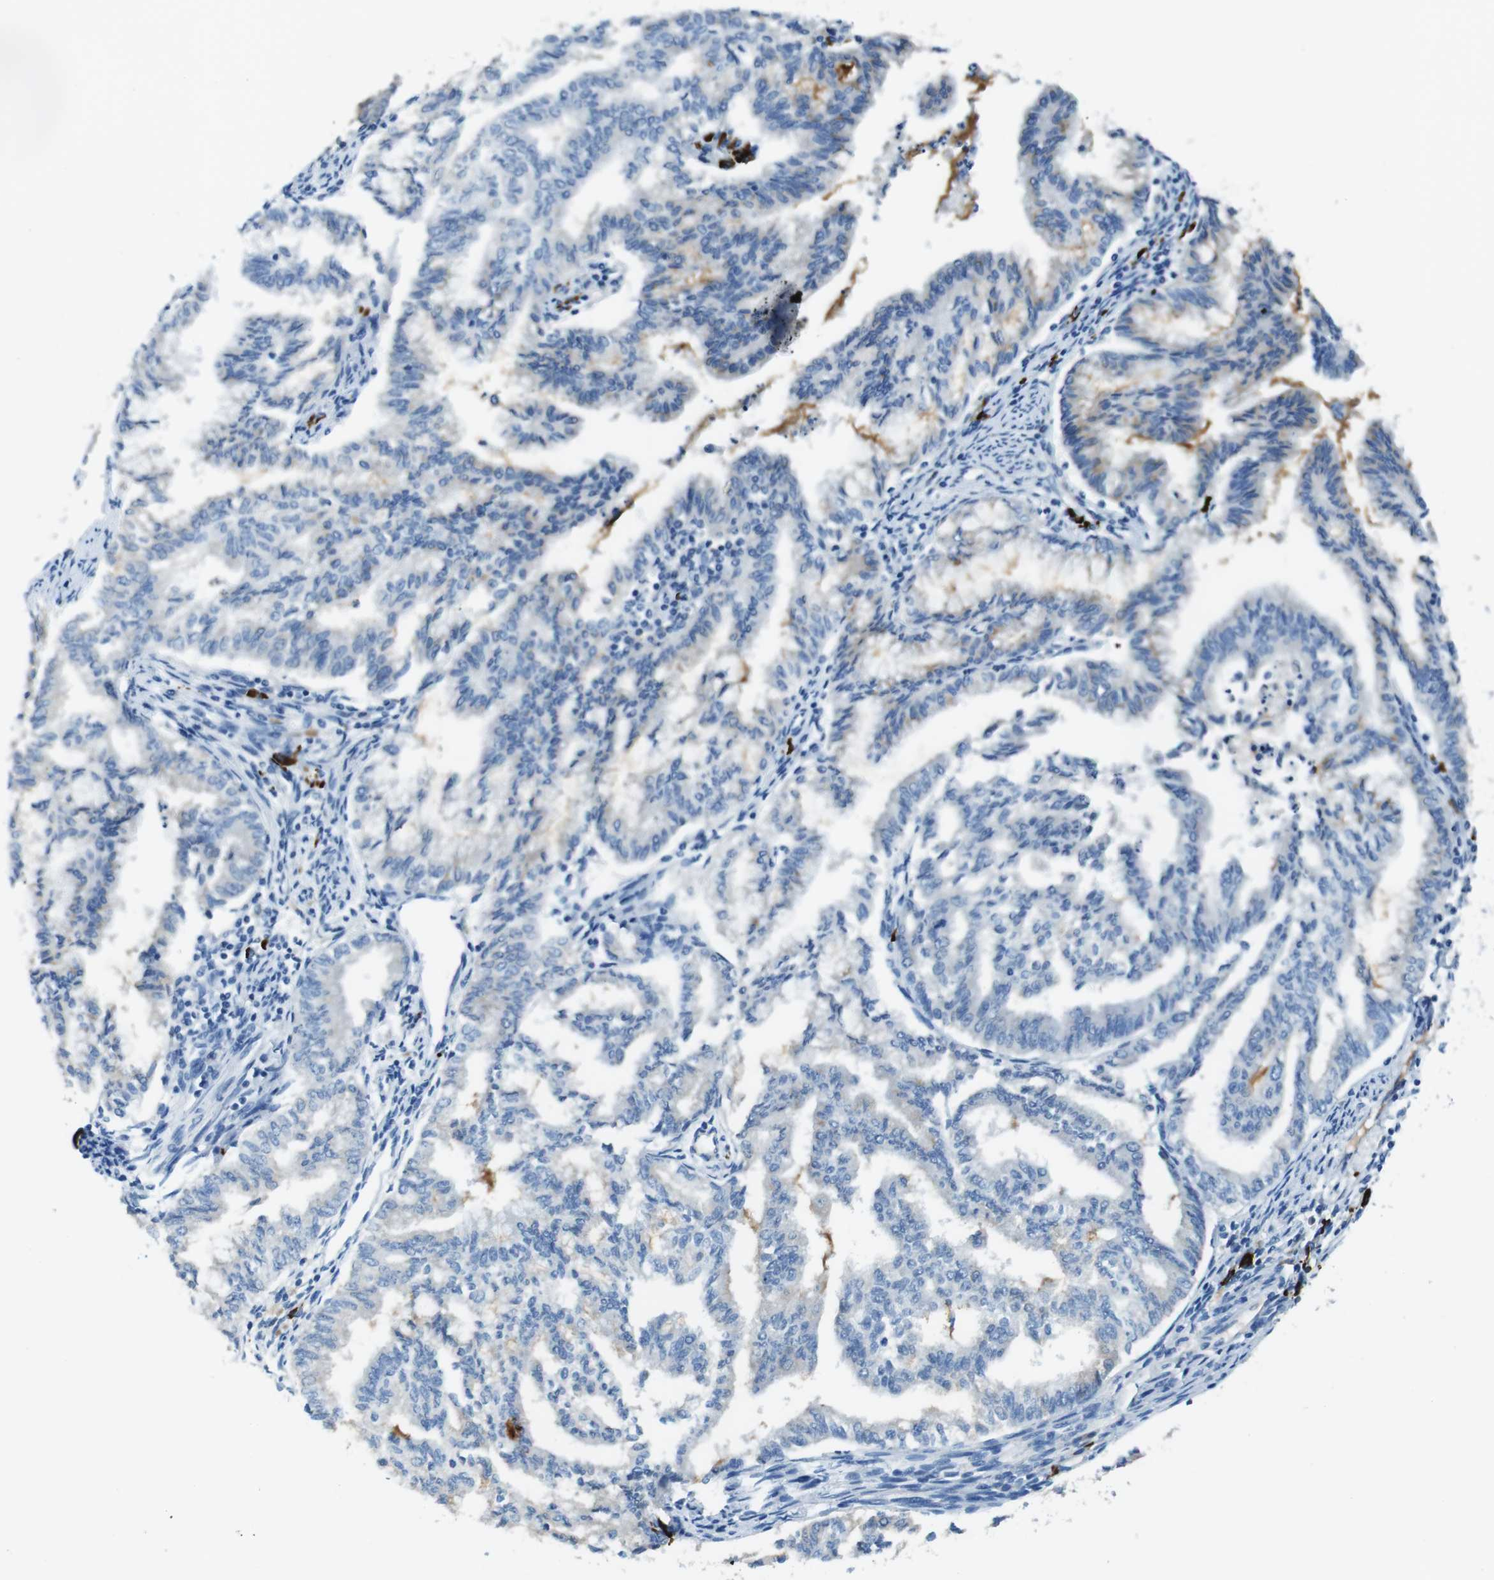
{"staining": {"intensity": "weak", "quantity": "<25%", "location": "cytoplasmic/membranous"}, "tissue": "endometrial cancer", "cell_type": "Tumor cells", "image_type": "cancer", "snomed": [{"axis": "morphology", "description": "Adenocarcinoma, NOS"}, {"axis": "topography", "description": "Endometrium"}], "caption": "Immunohistochemical staining of human endometrial cancer (adenocarcinoma) reveals no significant staining in tumor cells. Brightfield microscopy of IHC stained with DAB (brown) and hematoxylin (blue), captured at high magnification.", "gene": "SLC35A3", "patient": {"sex": "female", "age": 79}}